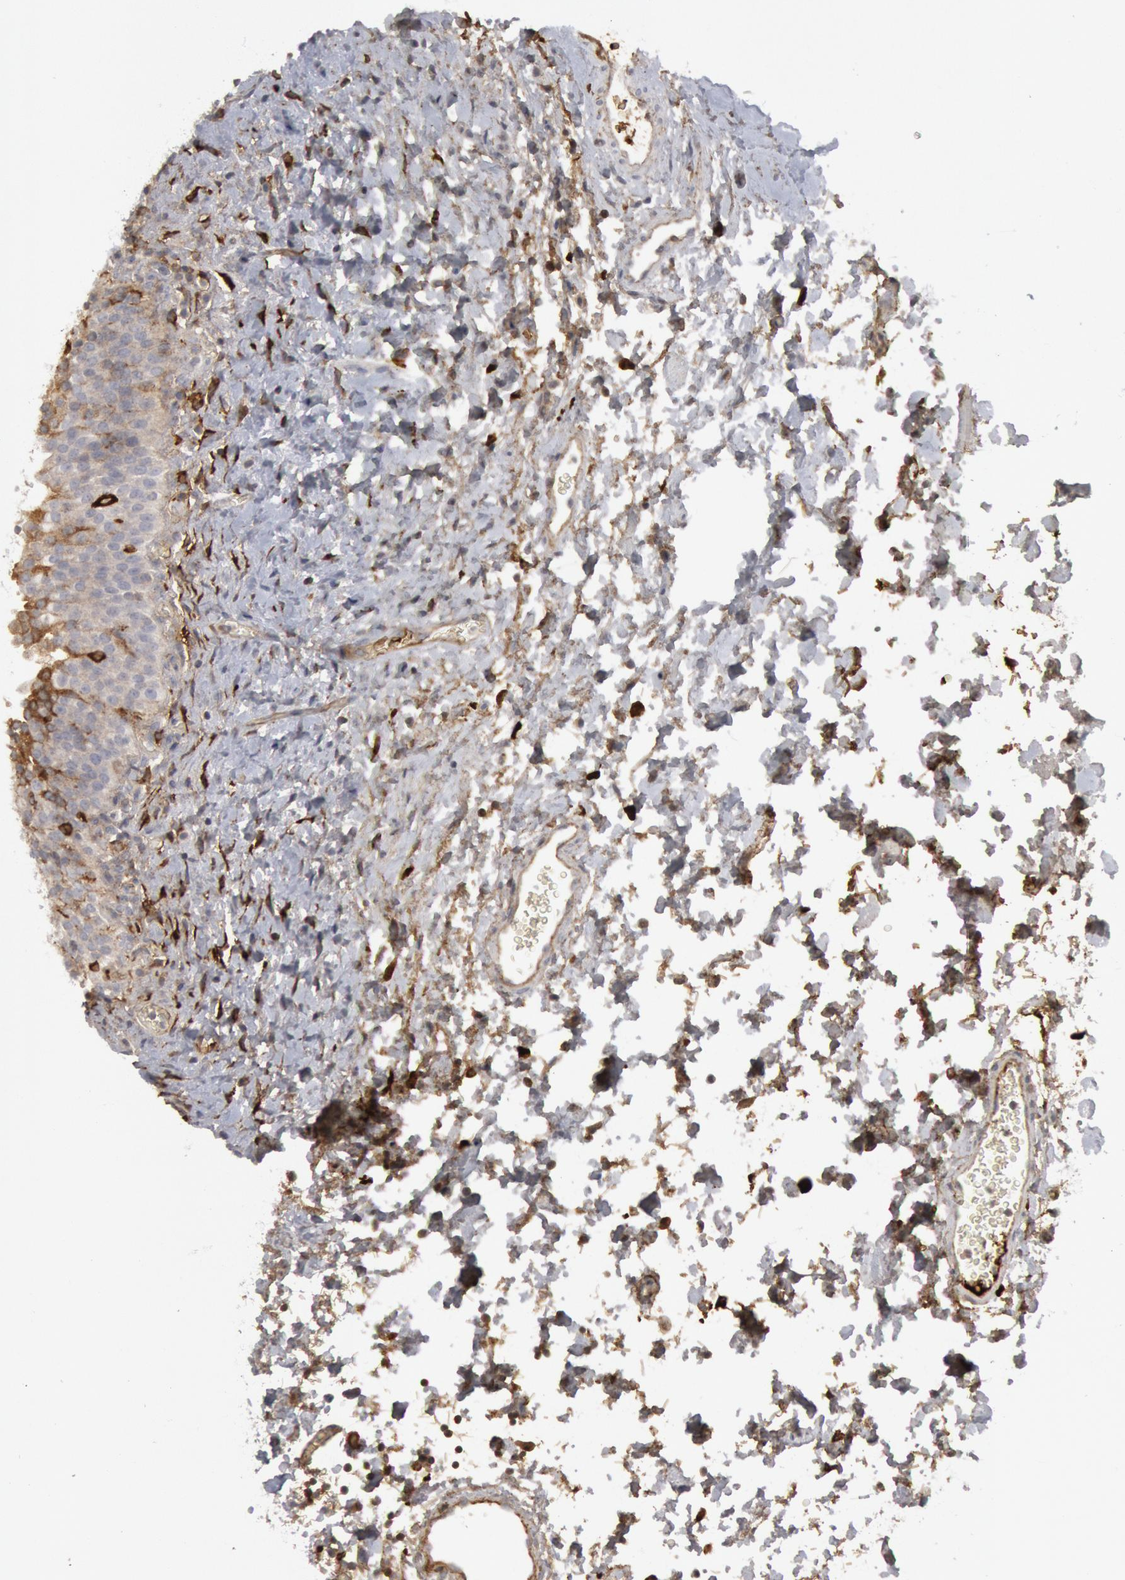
{"staining": {"intensity": "weak", "quantity": "25%-75%", "location": "cytoplasmic/membranous"}, "tissue": "urinary bladder", "cell_type": "Urothelial cells", "image_type": "normal", "snomed": [{"axis": "morphology", "description": "Normal tissue, NOS"}, {"axis": "topography", "description": "Urinary bladder"}], "caption": "High-magnification brightfield microscopy of normal urinary bladder stained with DAB (brown) and counterstained with hematoxylin (blue). urothelial cells exhibit weak cytoplasmic/membranous expression is identified in approximately25%-75% of cells.", "gene": "C1QC", "patient": {"sex": "male", "age": 51}}